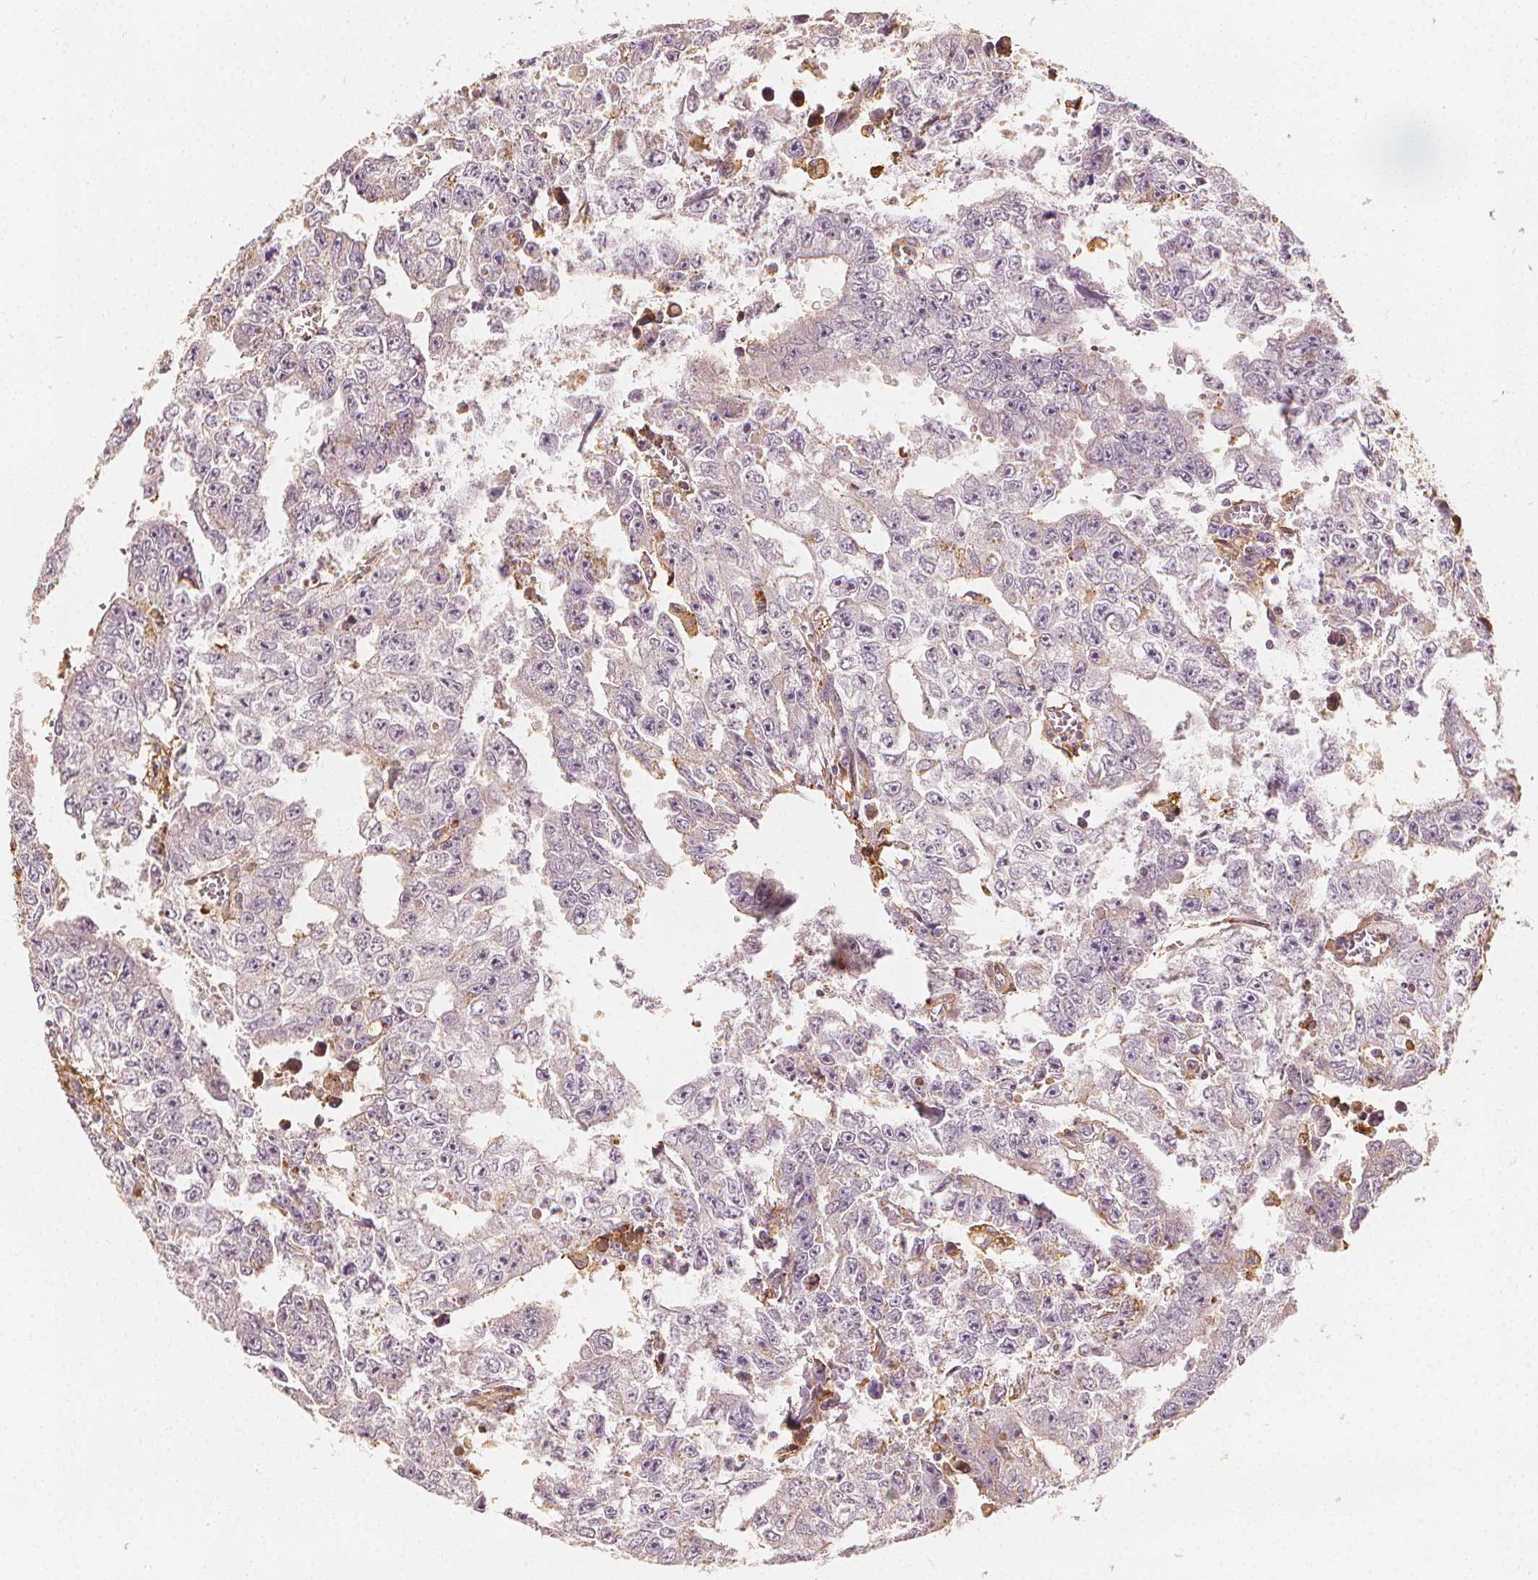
{"staining": {"intensity": "negative", "quantity": "none", "location": "none"}, "tissue": "testis cancer", "cell_type": "Tumor cells", "image_type": "cancer", "snomed": [{"axis": "morphology", "description": "Carcinoma, Embryonal, NOS"}, {"axis": "morphology", "description": "Teratoma, malignant, NOS"}, {"axis": "topography", "description": "Testis"}], "caption": "Immunohistochemistry of human testis teratoma (malignant) reveals no staining in tumor cells.", "gene": "ARHGAP26", "patient": {"sex": "male", "age": 24}}